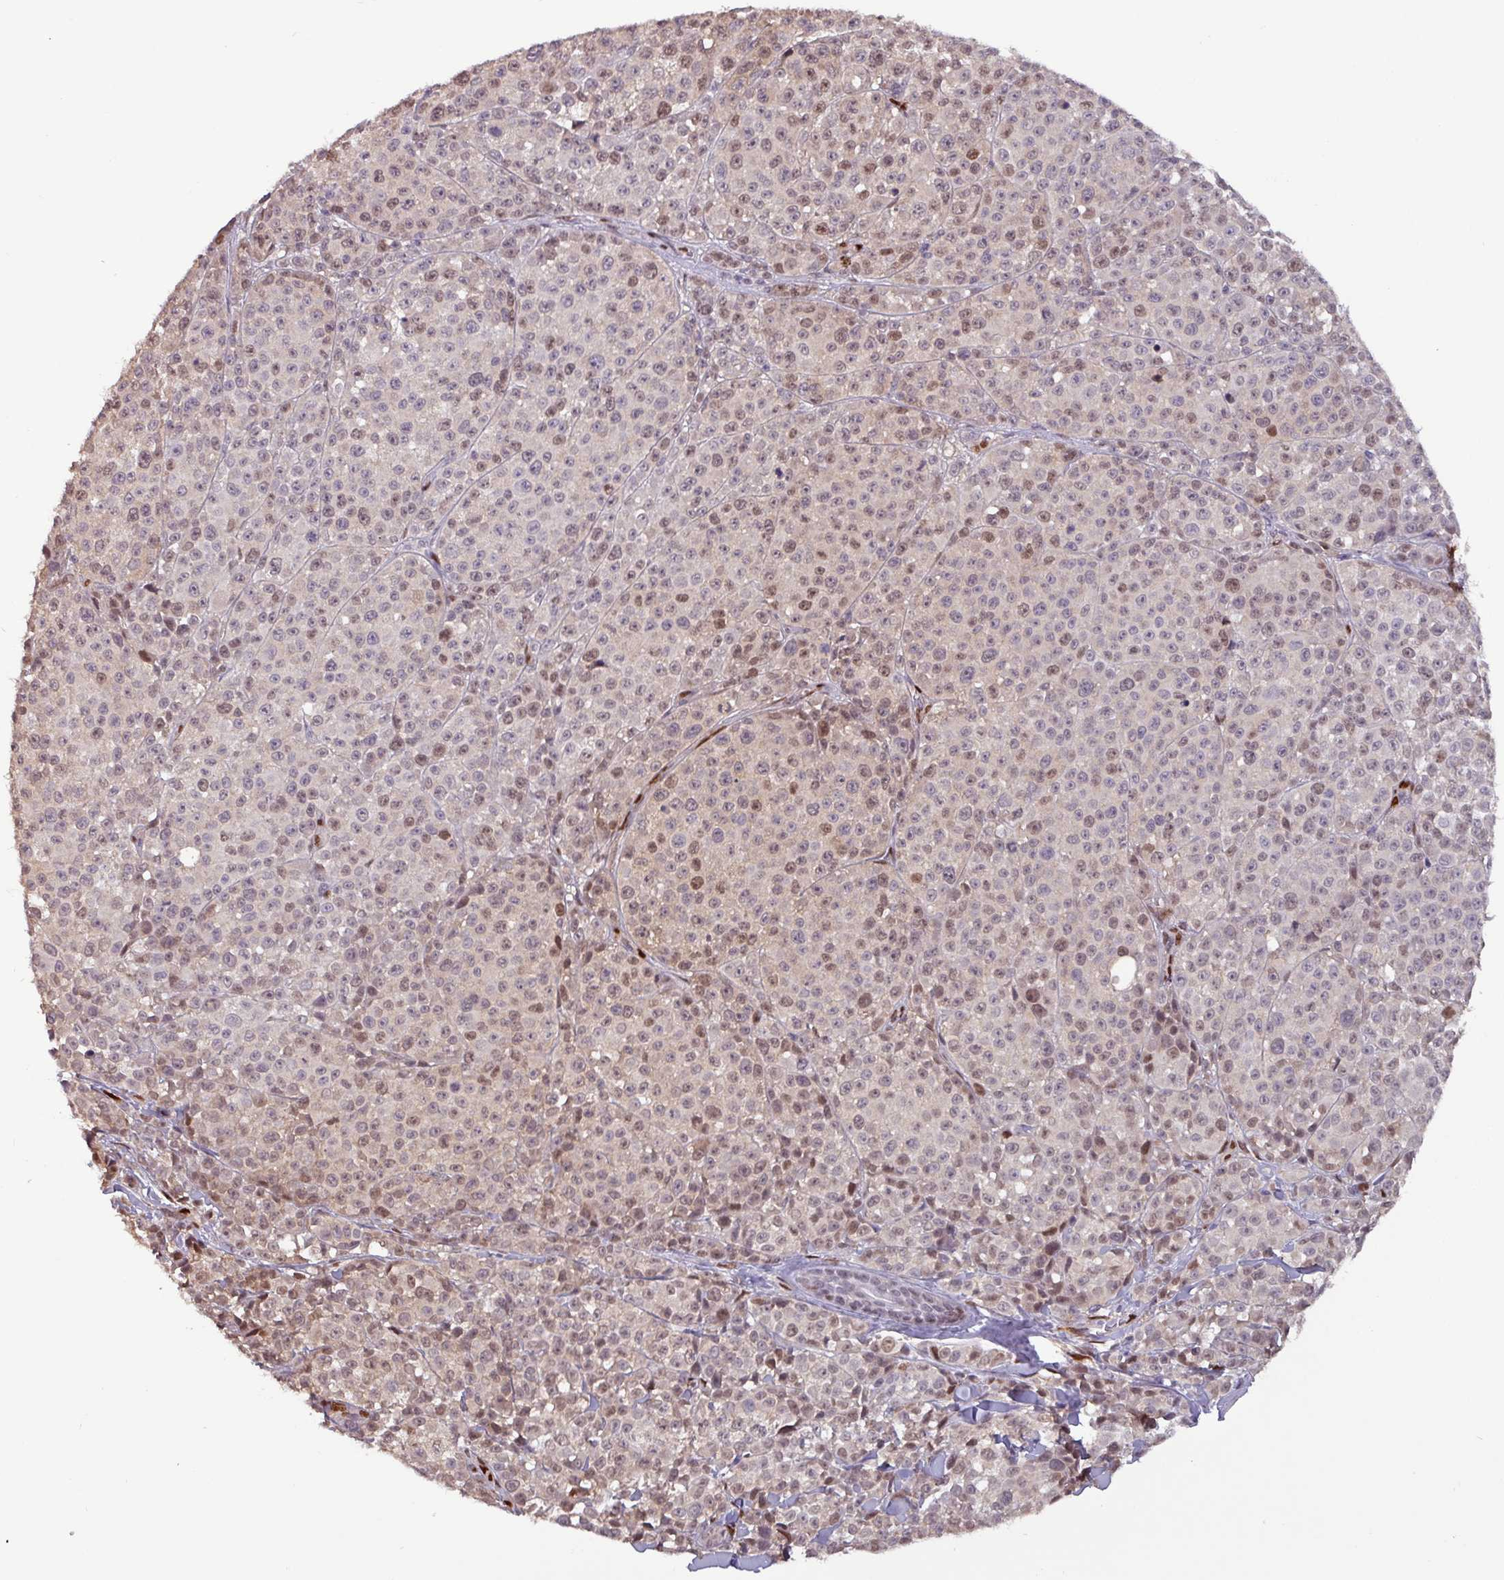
{"staining": {"intensity": "moderate", "quantity": "<25%", "location": "nuclear"}, "tissue": "melanoma", "cell_type": "Tumor cells", "image_type": "cancer", "snomed": [{"axis": "morphology", "description": "Malignant melanoma, NOS"}, {"axis": "topography", "description": "Skin"}], "caption": "A brown stain shows moderate nuclear positivity of a protein in human melanoma tumor cells. The staining was performed using DAB to visualize the protein expression in brown, while the nuclei were stained in blue with hematoxylin (Magnification: 20x).", "gene": "PRRX1", "patient": {"sex": "female", "age": 35}}